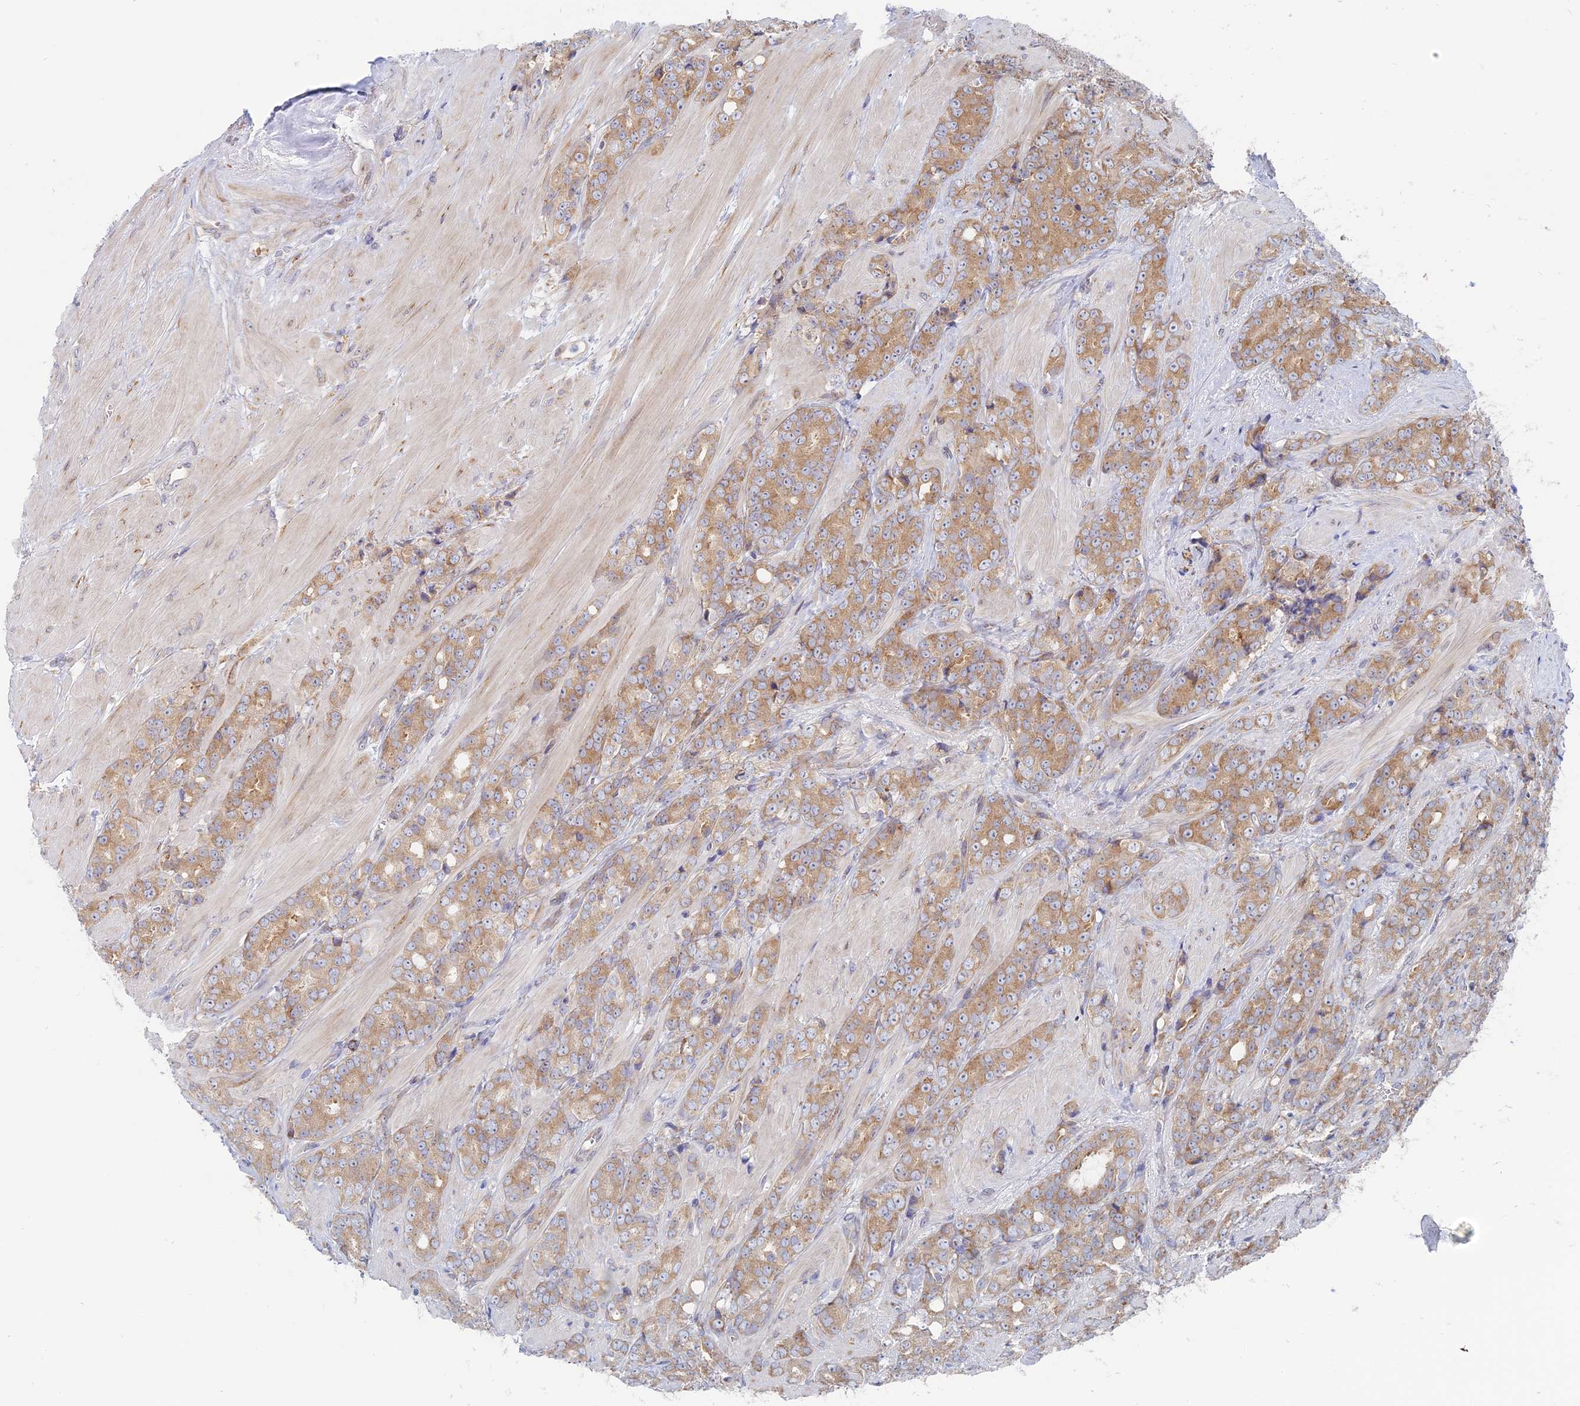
{"staining": {"intensity": "moderate", "quantity": ">75%", "location": "cytoplasmic/membranous"}, "tissue": "prostate cancer", "cell_type": "Tumor cells", "image_type": "cancer", "snomed": [{"axis": "morphology", "description": "Adenocarcinoma, High grade"}, {"axis": "topography", "description": "Prostate"}], "caption": "Protein analysis of prostate cancer (adenocarcinoma (high-grade)) tissue displays moderate cytoplasmic/membranous positivity in about >75% of tumor cells.", "gene": "TBC1D30", "patient": {"sex": "male", "age": 62}}